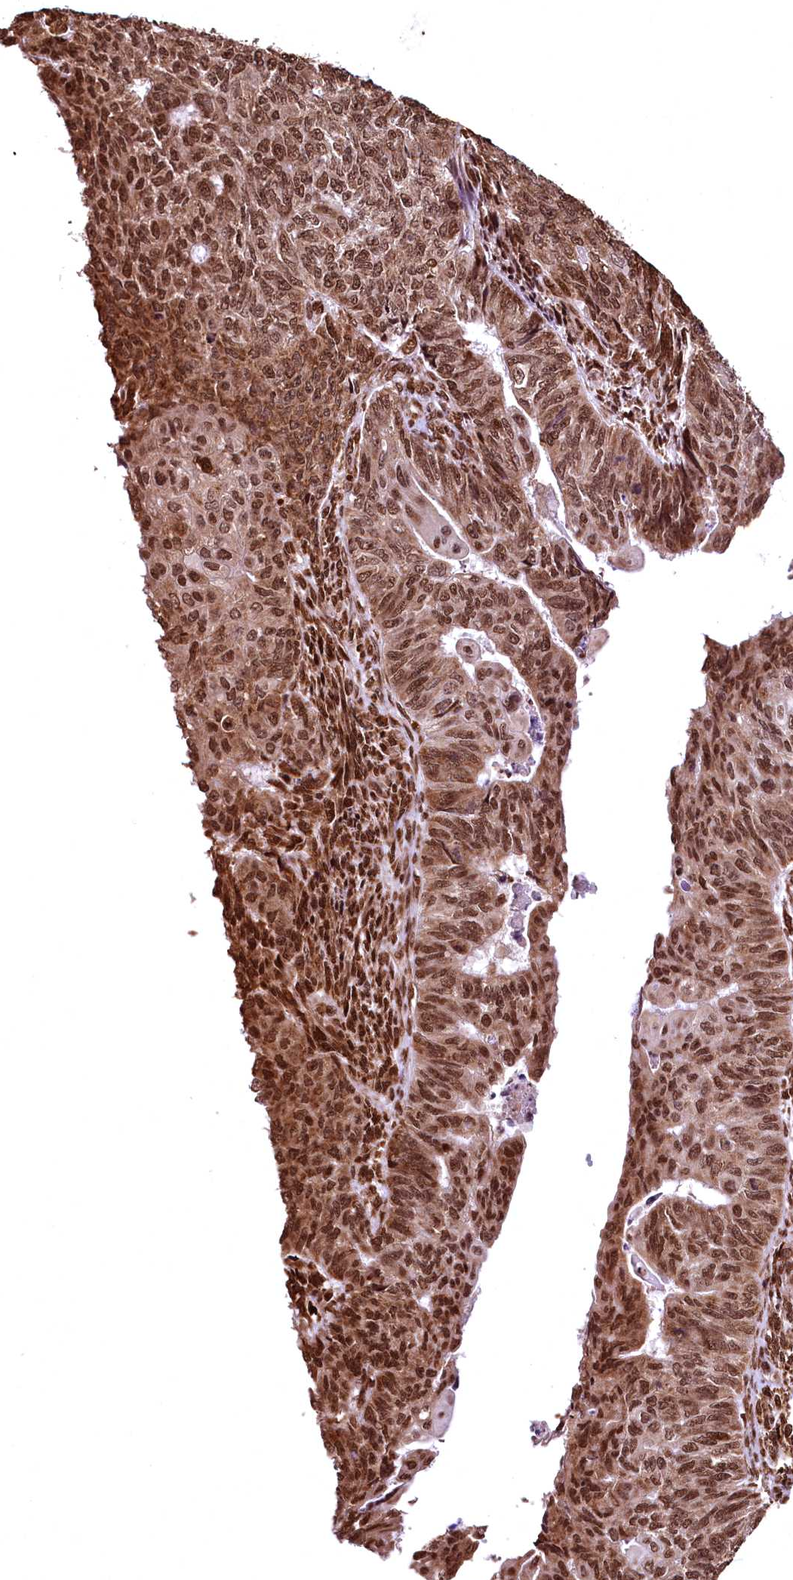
{"staining": {"intensity": "moderate", "quantity": ">75%", "location": "nuclear"}, "tissue": "endometrial cancer", "cell_type": "Tumor cells", "image_type": "cancer", "snomed": [{"axis": "morphology", "description": "Adenocarcinoma, NOS"}, {"axis": "topography", "description": "Endometrium"}], "caption": "Endometrial adenocarcinoma stained with a protein marker reveals moderate staining in tumor cells.", "gene": "PDS5B", "patient": {"sex": "female", "age": 32}}